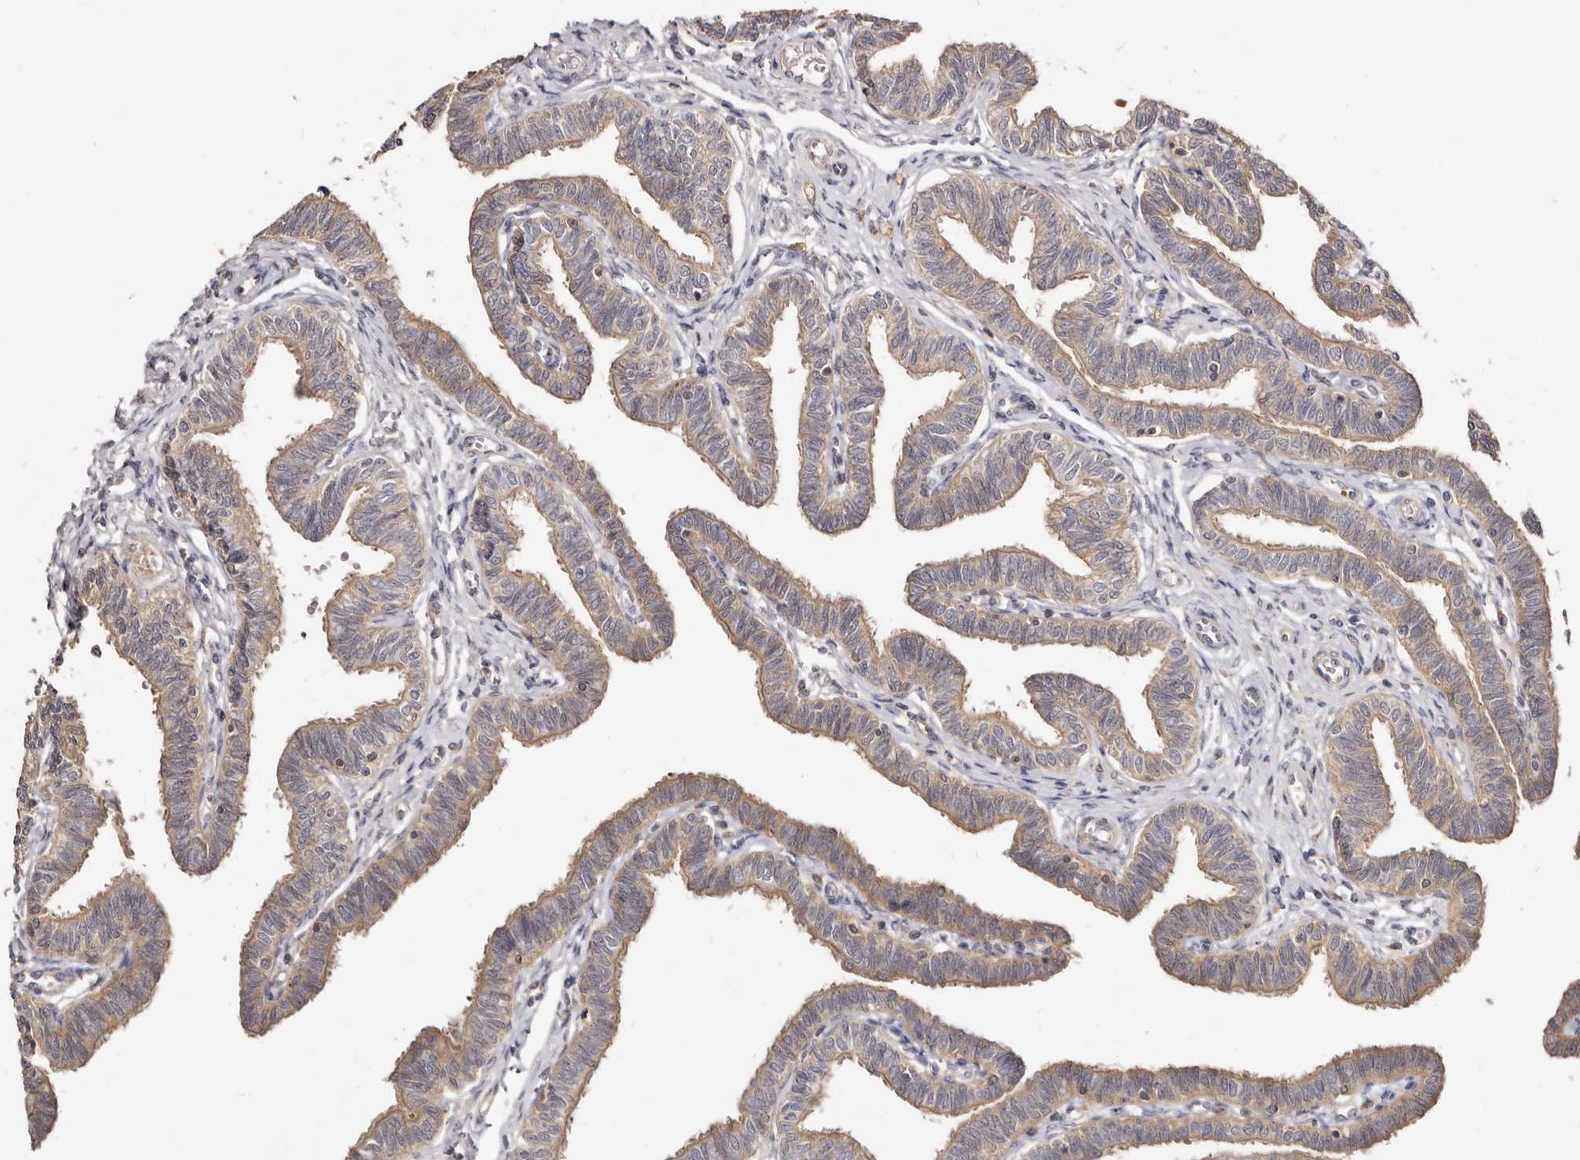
{"staining": {"intensity": "moderate", "quantity": ">75%", "location": "cytoplasmic/membranous"}, "tissue": "fallopian tube", "cell_type": "Glandular cells", "image_type": "normal", "snomed": [{"axis": "morphology", "description": "Normal tissue, NOS"}, {"axis": "topography", "description": "Fallopian tube"}, {"axis": "topography", "description": "Ovary"}], "caption": "The immunohistochemical stain highlights moderate cytoplasmic/membranous positivity in glandular cells of unremarkable fallopian tube. (DAB (3,3'-diaminobenzidine) IHC with brightfield microscopy, high magnification).", "gene": "TC2N", "patient": {"sex": "female", "age": 23}}